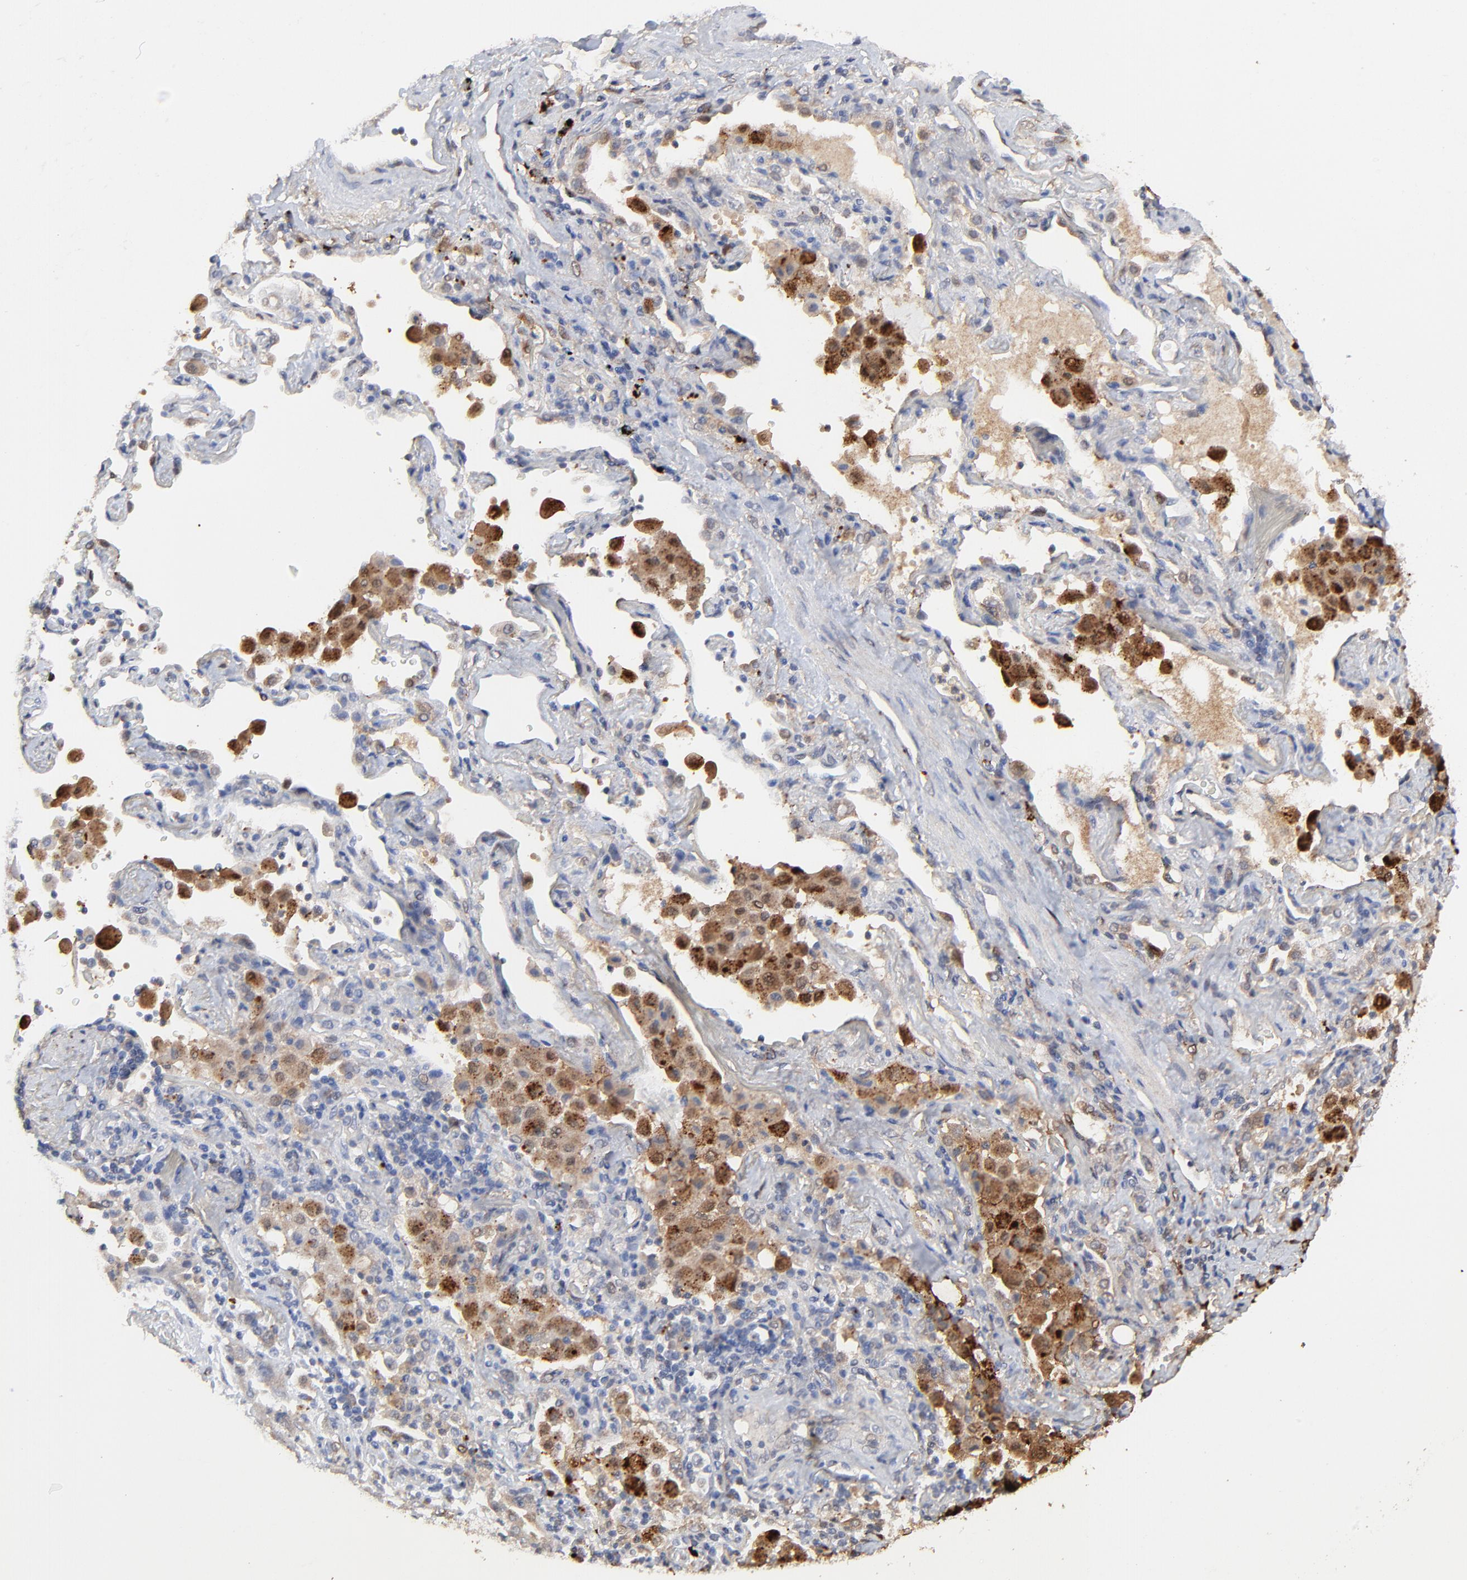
{"staining": {"intensity": "weak", "quantity": "25%-75%", "location": "cytoplasmic/membranous"}, "tissue": "lung cancer", "cell_type": "Tumor cells", "image_type": "cancer", "snomed": [{"axis": "morphology", "description": "Squamous cell carcinoma, NOS"}, {"axis": "topography", "description": "Lung"}], "caption": "There is low levels of weak cytoplasmic/membranous positivity in tumor cells of squamous cell carcinoma (lung), as demonstrated by immunohistochemical staining (brown color).", "gene": "LGALS3", "patient": {"sex": "female", "age": 67}}